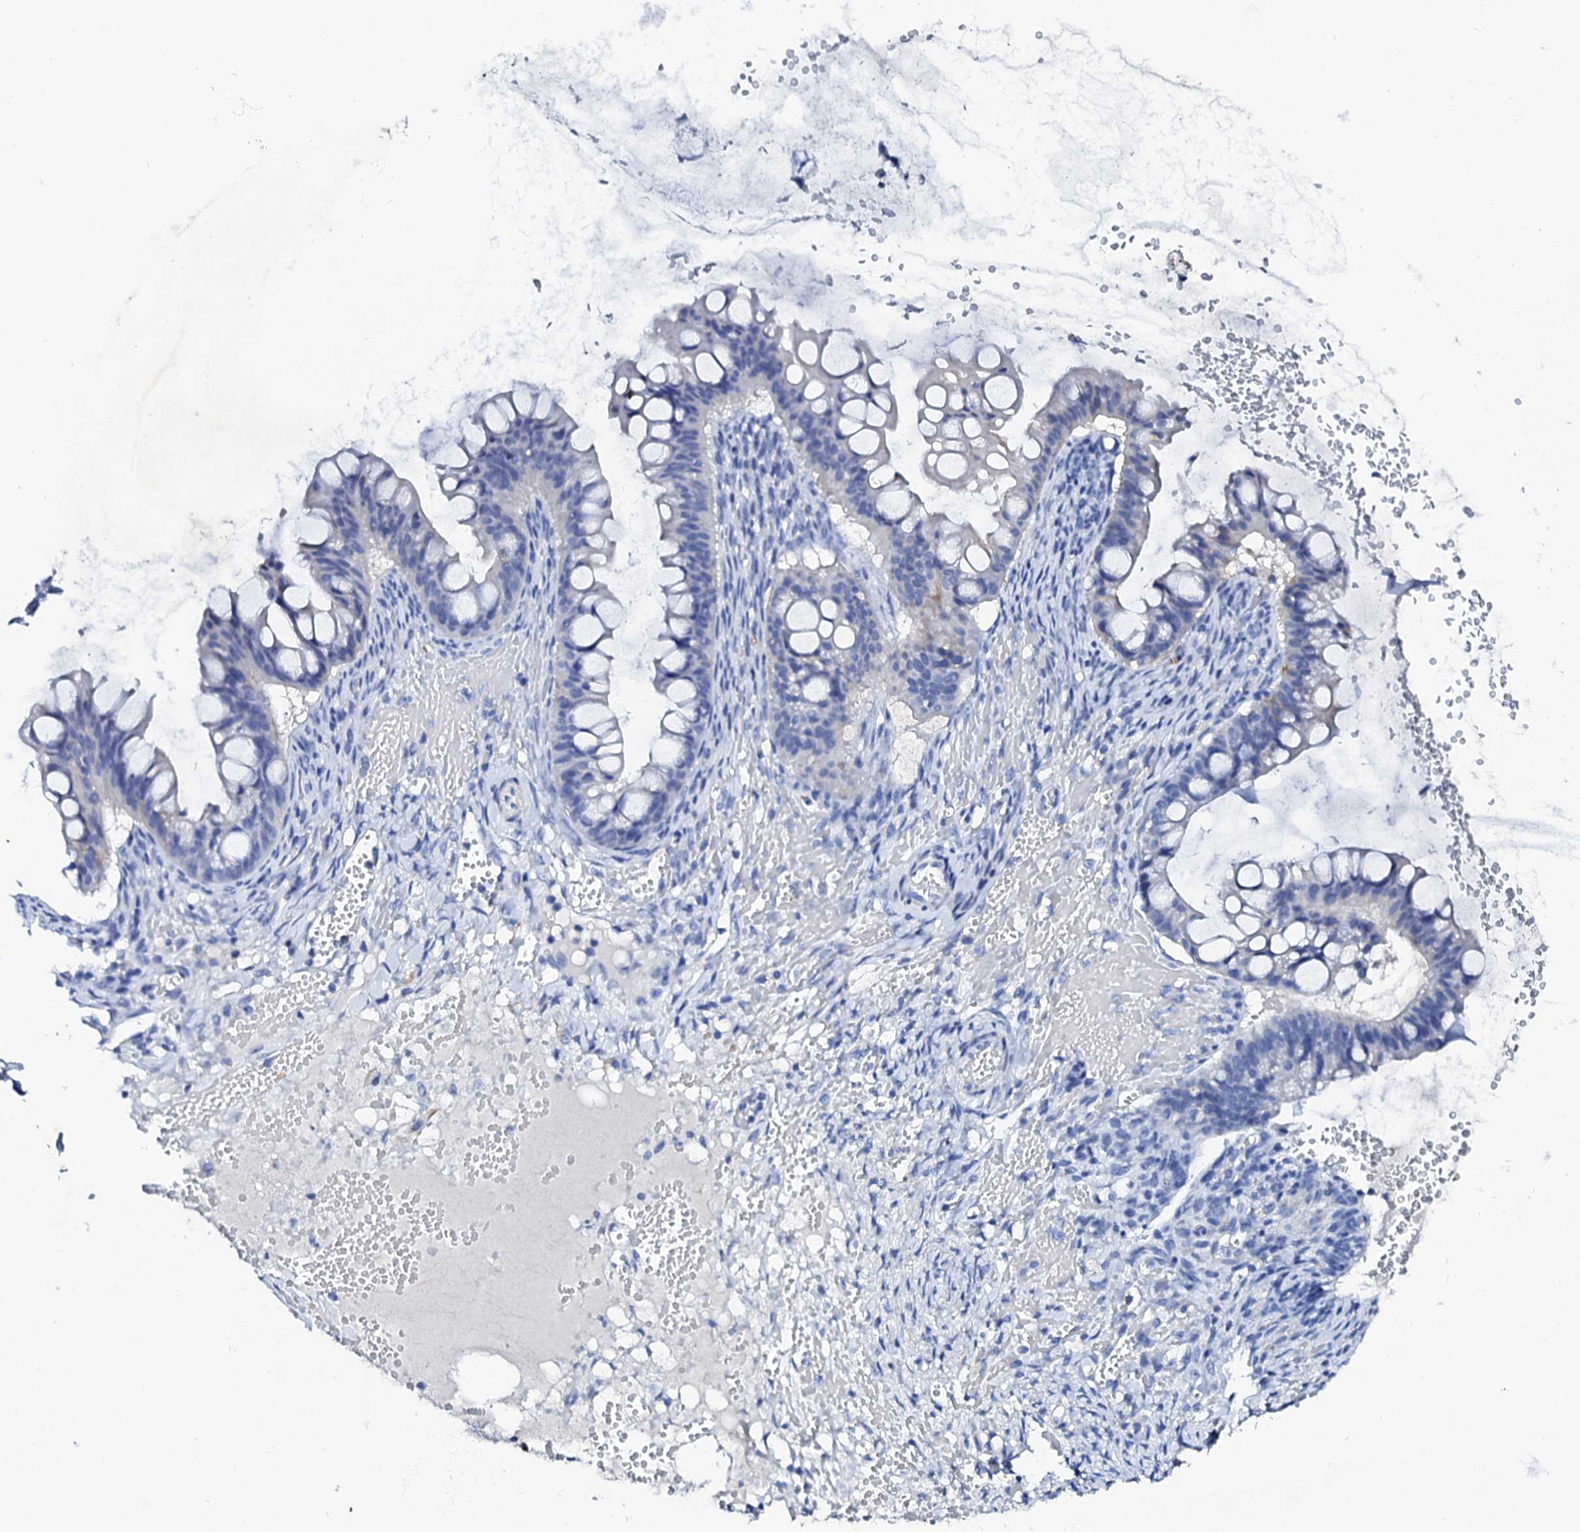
{"staining": {"intensity": "negative", "quantity": "none", "location": "none"}, "tissue": "ovarian cancer", "cell_type": "Tumor cells", "image_type": "cancer", "snomed": [{"axis": "morphology", "description": "Cystadenocarcinoma, mucinous, NOS"}, {"axis": "topography", "description": "Ovary"}], "caption": "Human ovarian mucinous cystadenocarcinoma stained for a protein using immunohistochemistry reveals no staining in tumor cells.", "gene": "GLB1L3", "patient": {"sex": "female", "age": 73}}